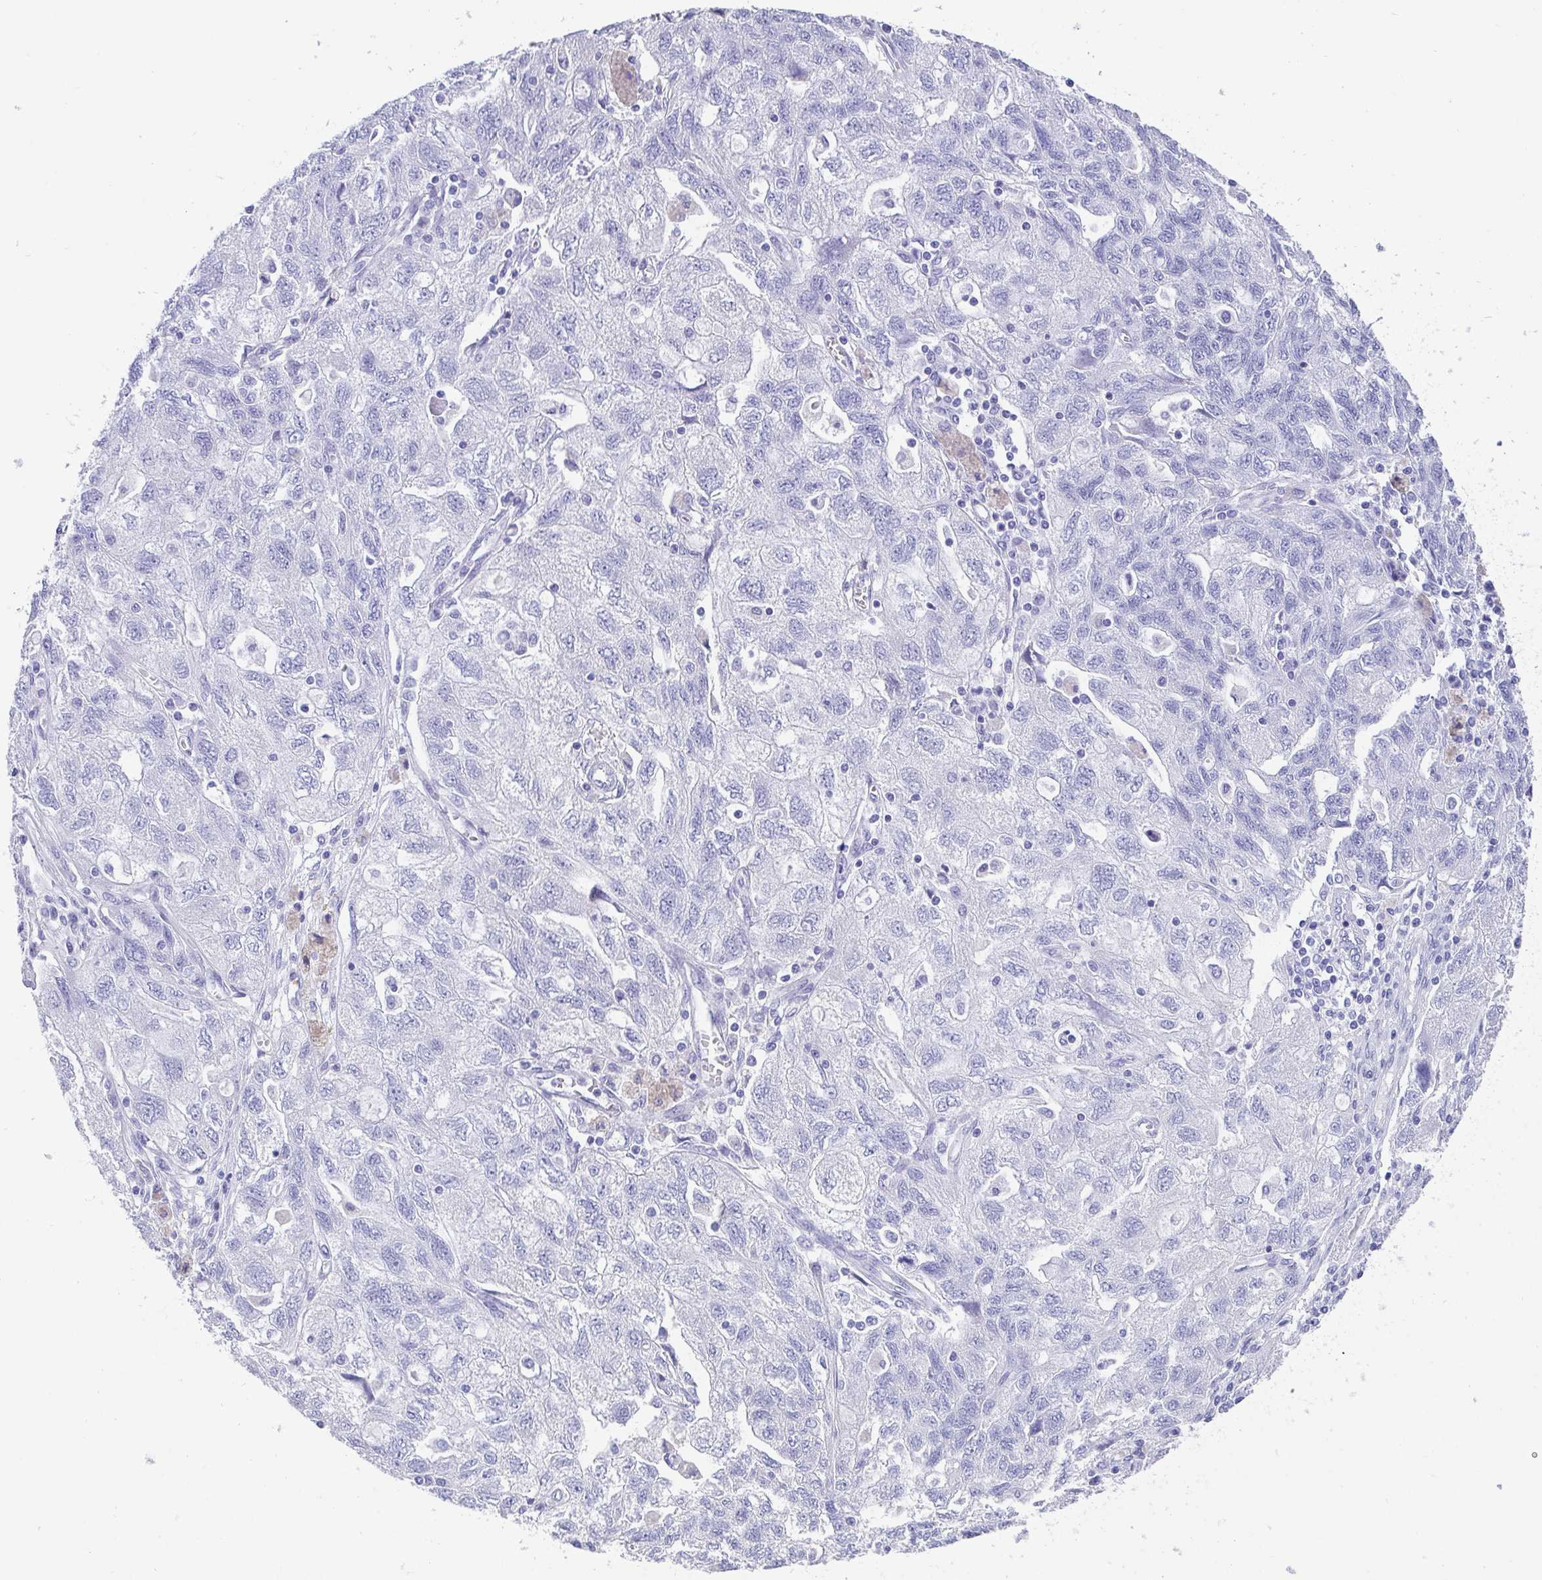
{"staining": {"intensity": "negative", "quantity": "none", "location": "none"}, "tissue": "ovarian cancer", "cell_type": "Tumor cells", "image_type": "cancer", "snomed": [{"axis": "morphology", "description": "Carcinoma, NOS"}, {"axis": "morphology", "description": "Cystadenocarcinoma, serous, NOS"}, {"axis": "topography", "description": "Ovary"}], "caption": "The photomicrograph demonstrates no significant staining in tumor cells of ovarian serous cystadenocarcinoma.", "gene": "SCGN", "patient": {"sex": "female", "age": 69}}